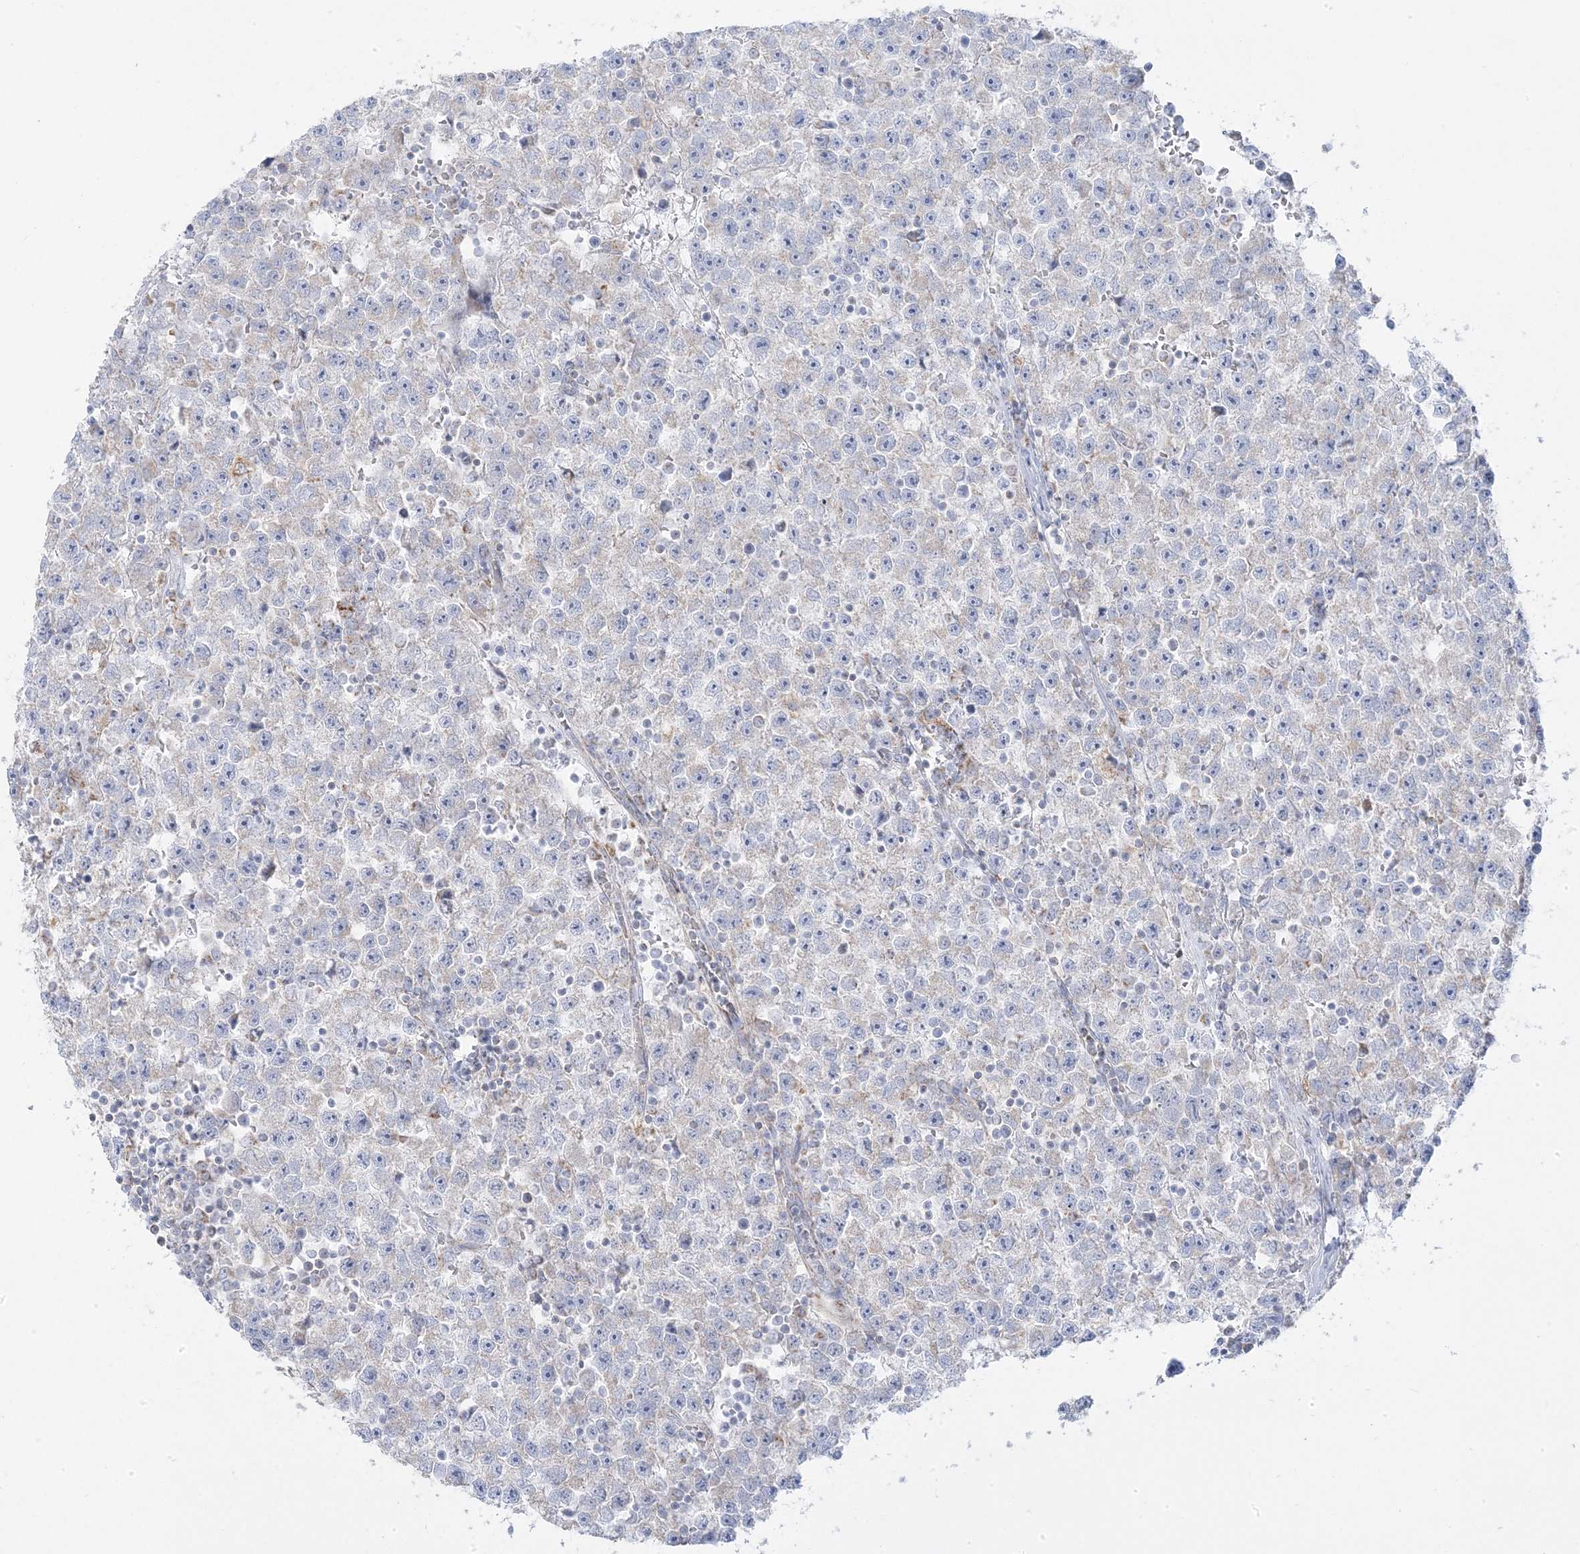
{"staining": {"intensity": "negative", "quantity": "none", "location": "none"}, "tissue": "testis cancer", "cell_type": "Tumor cells", "image_type": "cancer", "snomed": [{"axis": "morphology", "description": "Seminoma, NOS"}, {"axis": "topography", "description": "Testis"}], "caption": "Tumor cells are negative for protein expression in human testis cancer (seminoma). The staining is performed using DAB (3,3'-diaminobenzidine) brown chromogen with nuclei counter-stained in using hematoxylin.", "gene": "PCCB", "patient": {"sex": "male", "age": 22}}